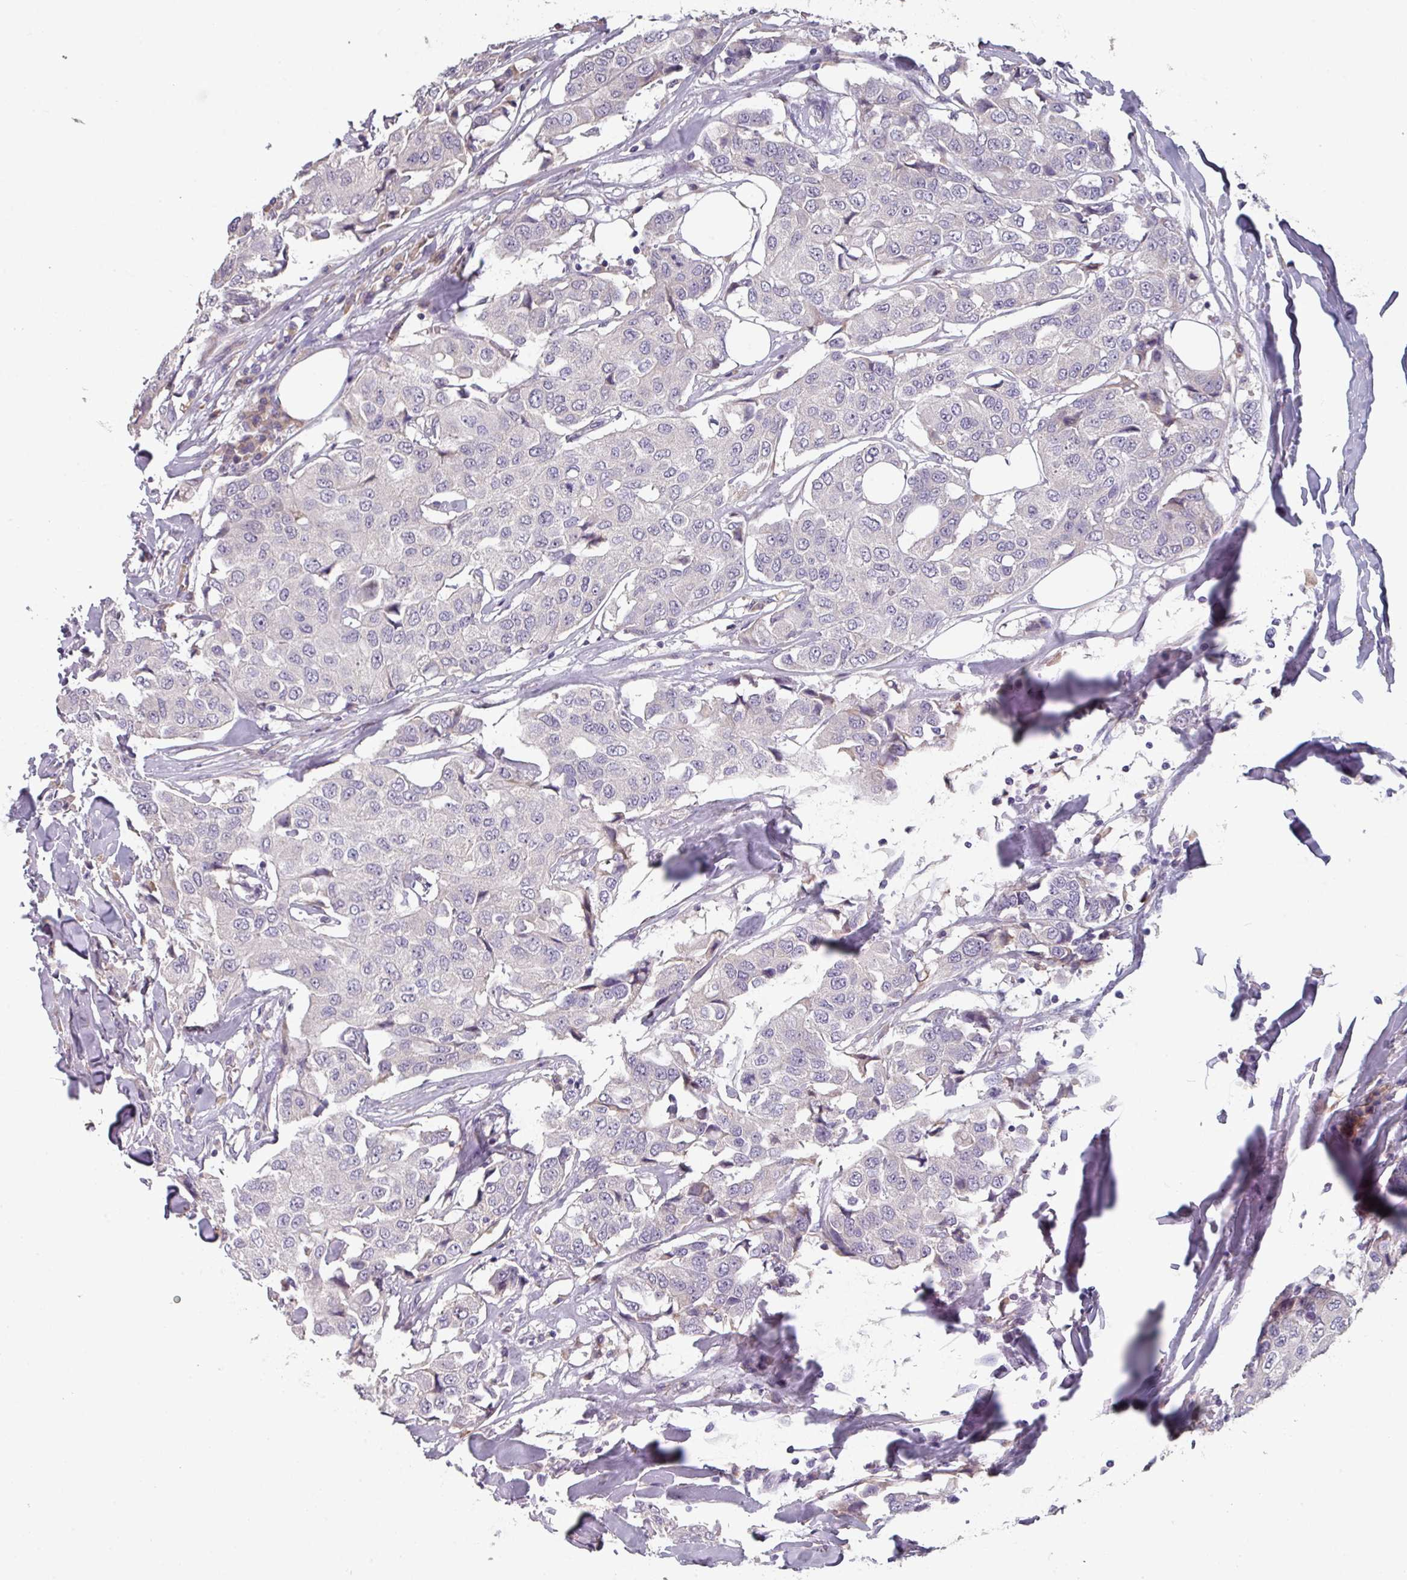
{"staining": {"intensity": "negative", "quantity": "none", "location": "none"}, "tissue": "breast cancer", "cell_type": "Tumor cells", "image_type": "cancer", "snomed": [{"axis": "morphology", "description": "Duct carcinoma"}, {"axis": "topography", "description": "Breast"}], "caption": "Immunohistochemical staining of intraductal carcinoma (breast) shows no significant staining in tumor cells. (Immunohistochemistry (ihc), brightfield microscopy, high magnification).", "gene": "PRAMEF8", "patient": {"sex": "female", "age": 80}}